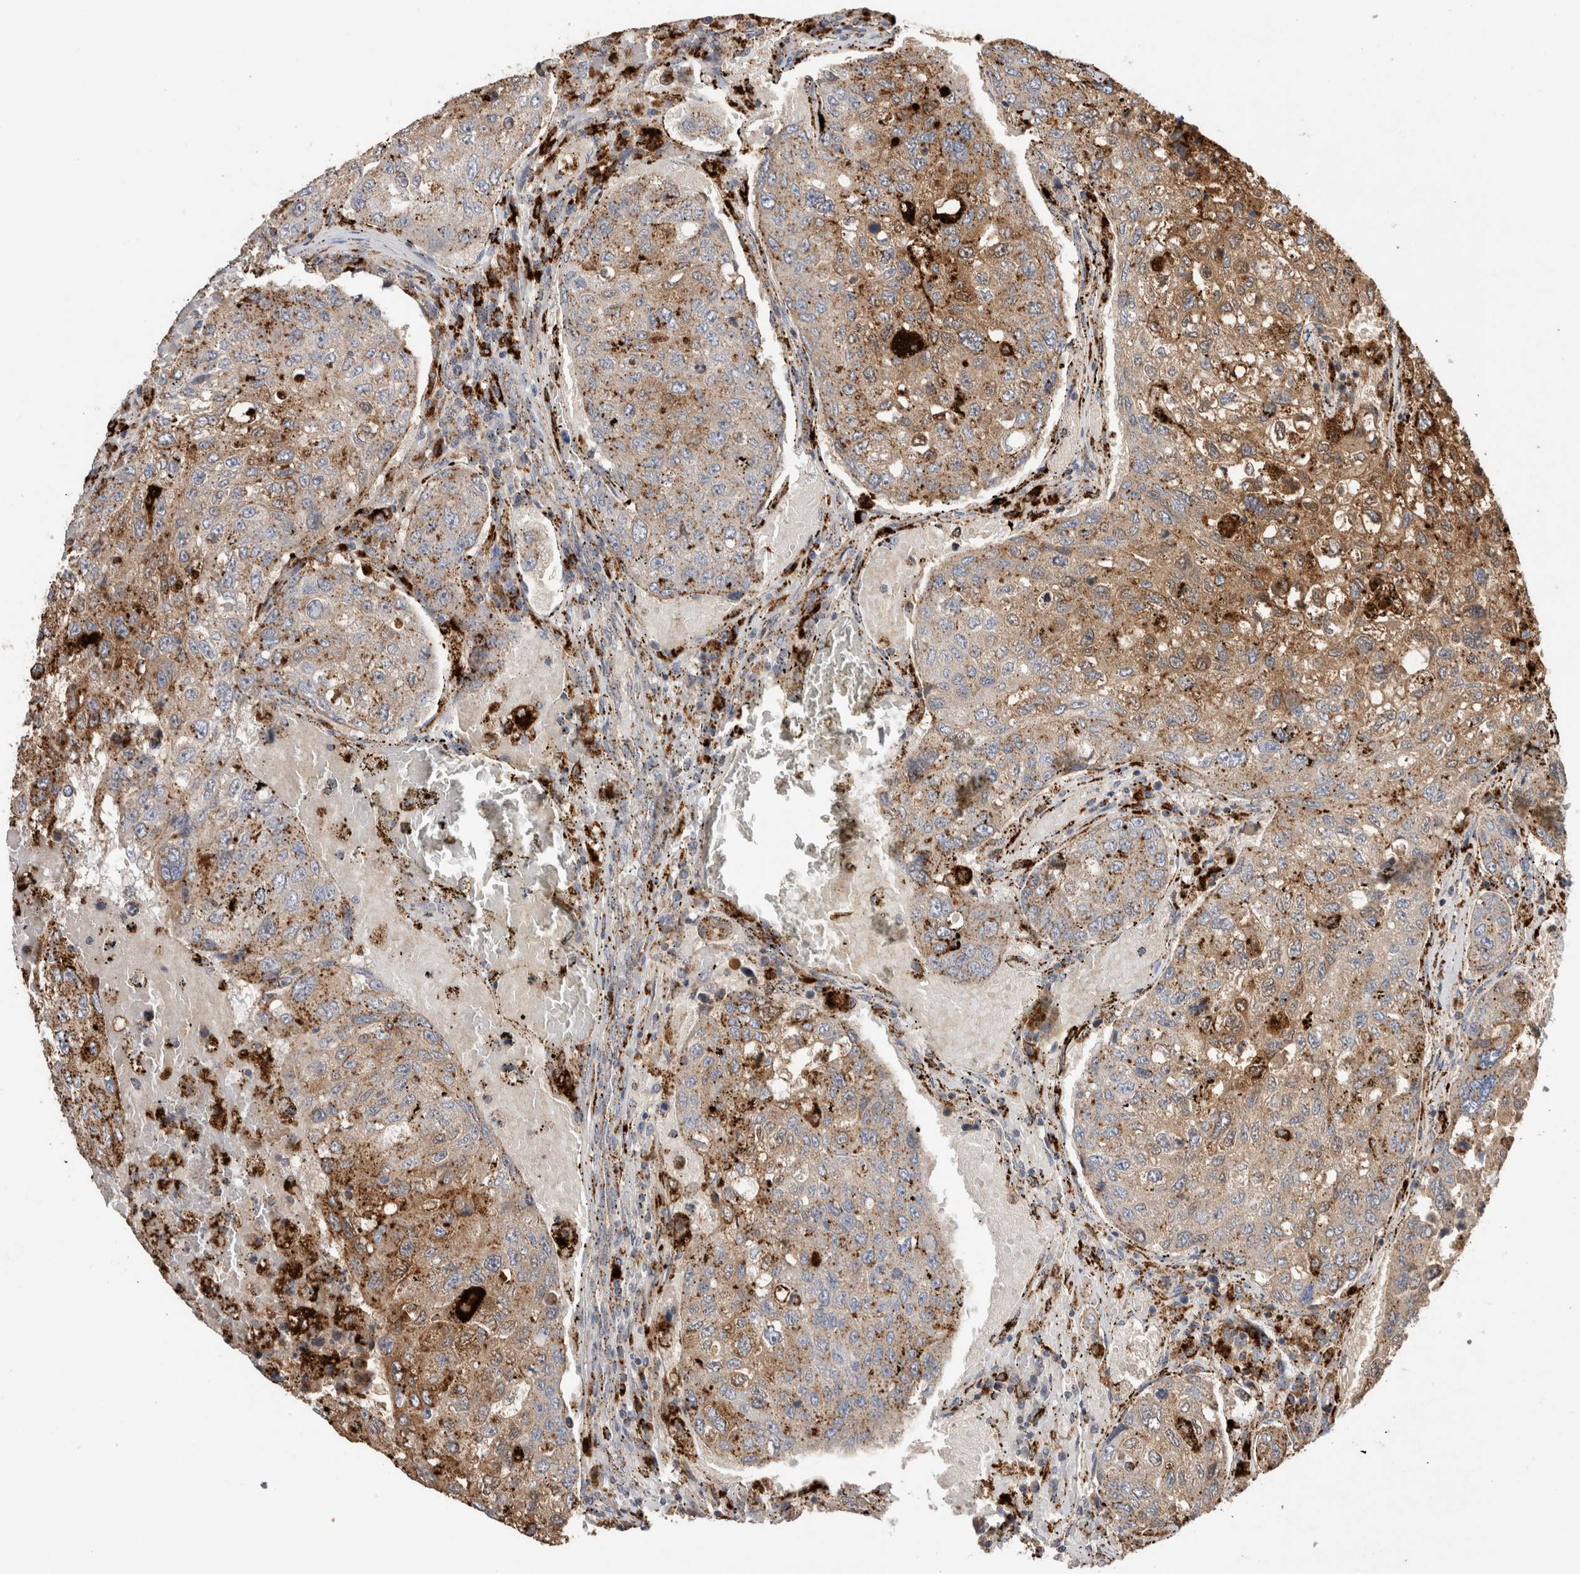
{"staining": {"intensity": "moderate", "quantity": ">75%", "location": "cytoplasmic/membranous"}, "tissue": "urothelial cancer", "cell_type": "Tumor cells", "image_type": "cancer", "snomed": [{"axis": "morphology", "description": "Urothelial carcinoma, High grade"}, {"axis": "topography", "description": "Lymph node"}, {"axis": "topography", "description": "Urinary bladder"}], "caption": "Human urothelial cancer stained for a protein (brown) reveals moderate cytoplasmic/membranous positive expression in approximately >75% of tumor cells.", "gene": "CTSA", "patient": {"sex": "male", "age": 51}}